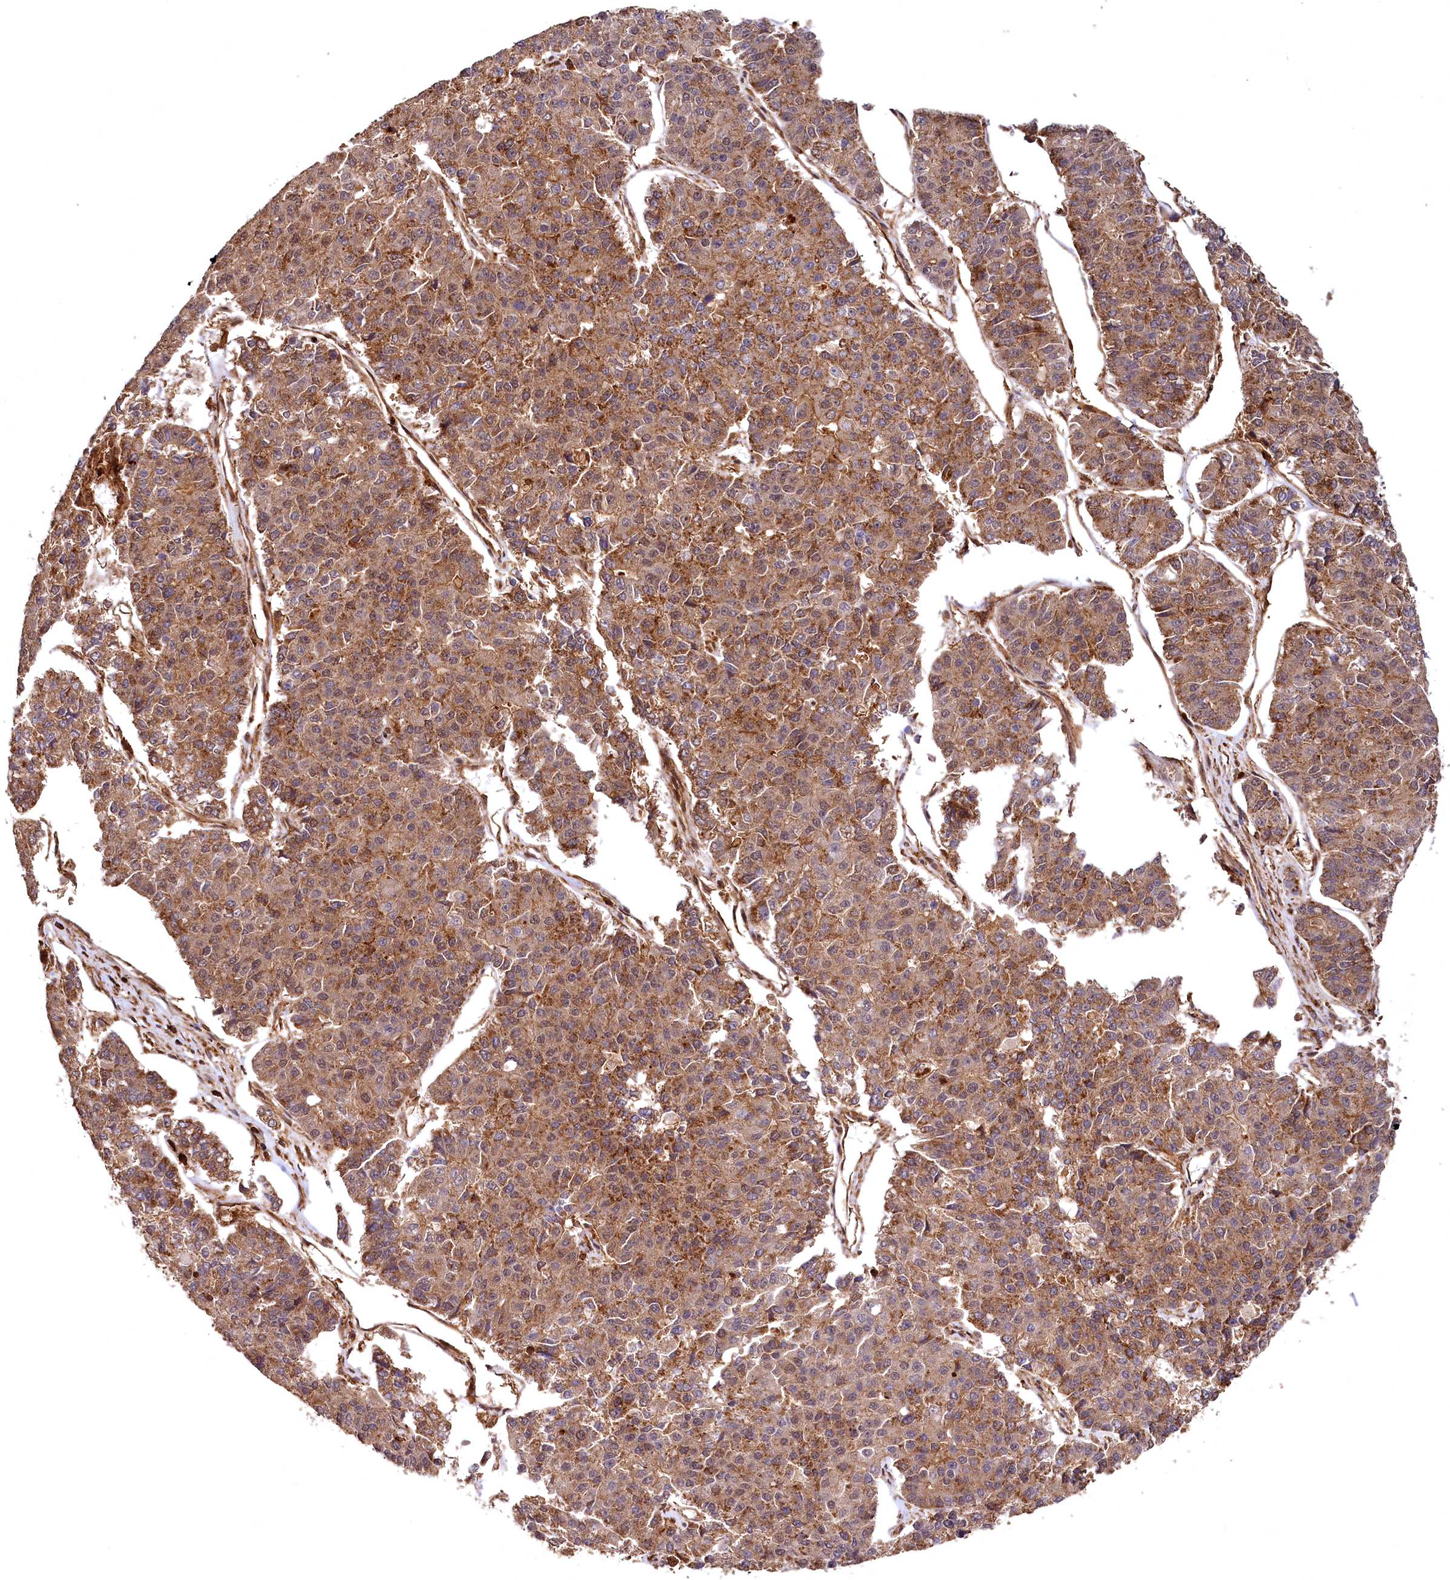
{"staining": {"intensity": "moderate", "quantity": ">75%", "location": "cytoplasmic/membranous"}, "tissue": "pancreatic cancer", "cell_type": "Tumor cells", "image_type": "cancer", "snomed": [{"axis": "morphology", "description": "Adenocarcinoma, NOS"}, {"axis": "topography", "description": "Pancreas"}], "caption": "Immunohistochemistry image of neoplastic tissue: pancreatic adenocarcinoma stained using immunohistochemistry (IHC) shows medium levels of moderate protein expression localized specifically in the cytoplasmic/membranous of tumor cells, appearing as a cytoplasmic/membranous brown color.", "gene": "STUB1", "patient": {"sex": "male", "age": 50}}